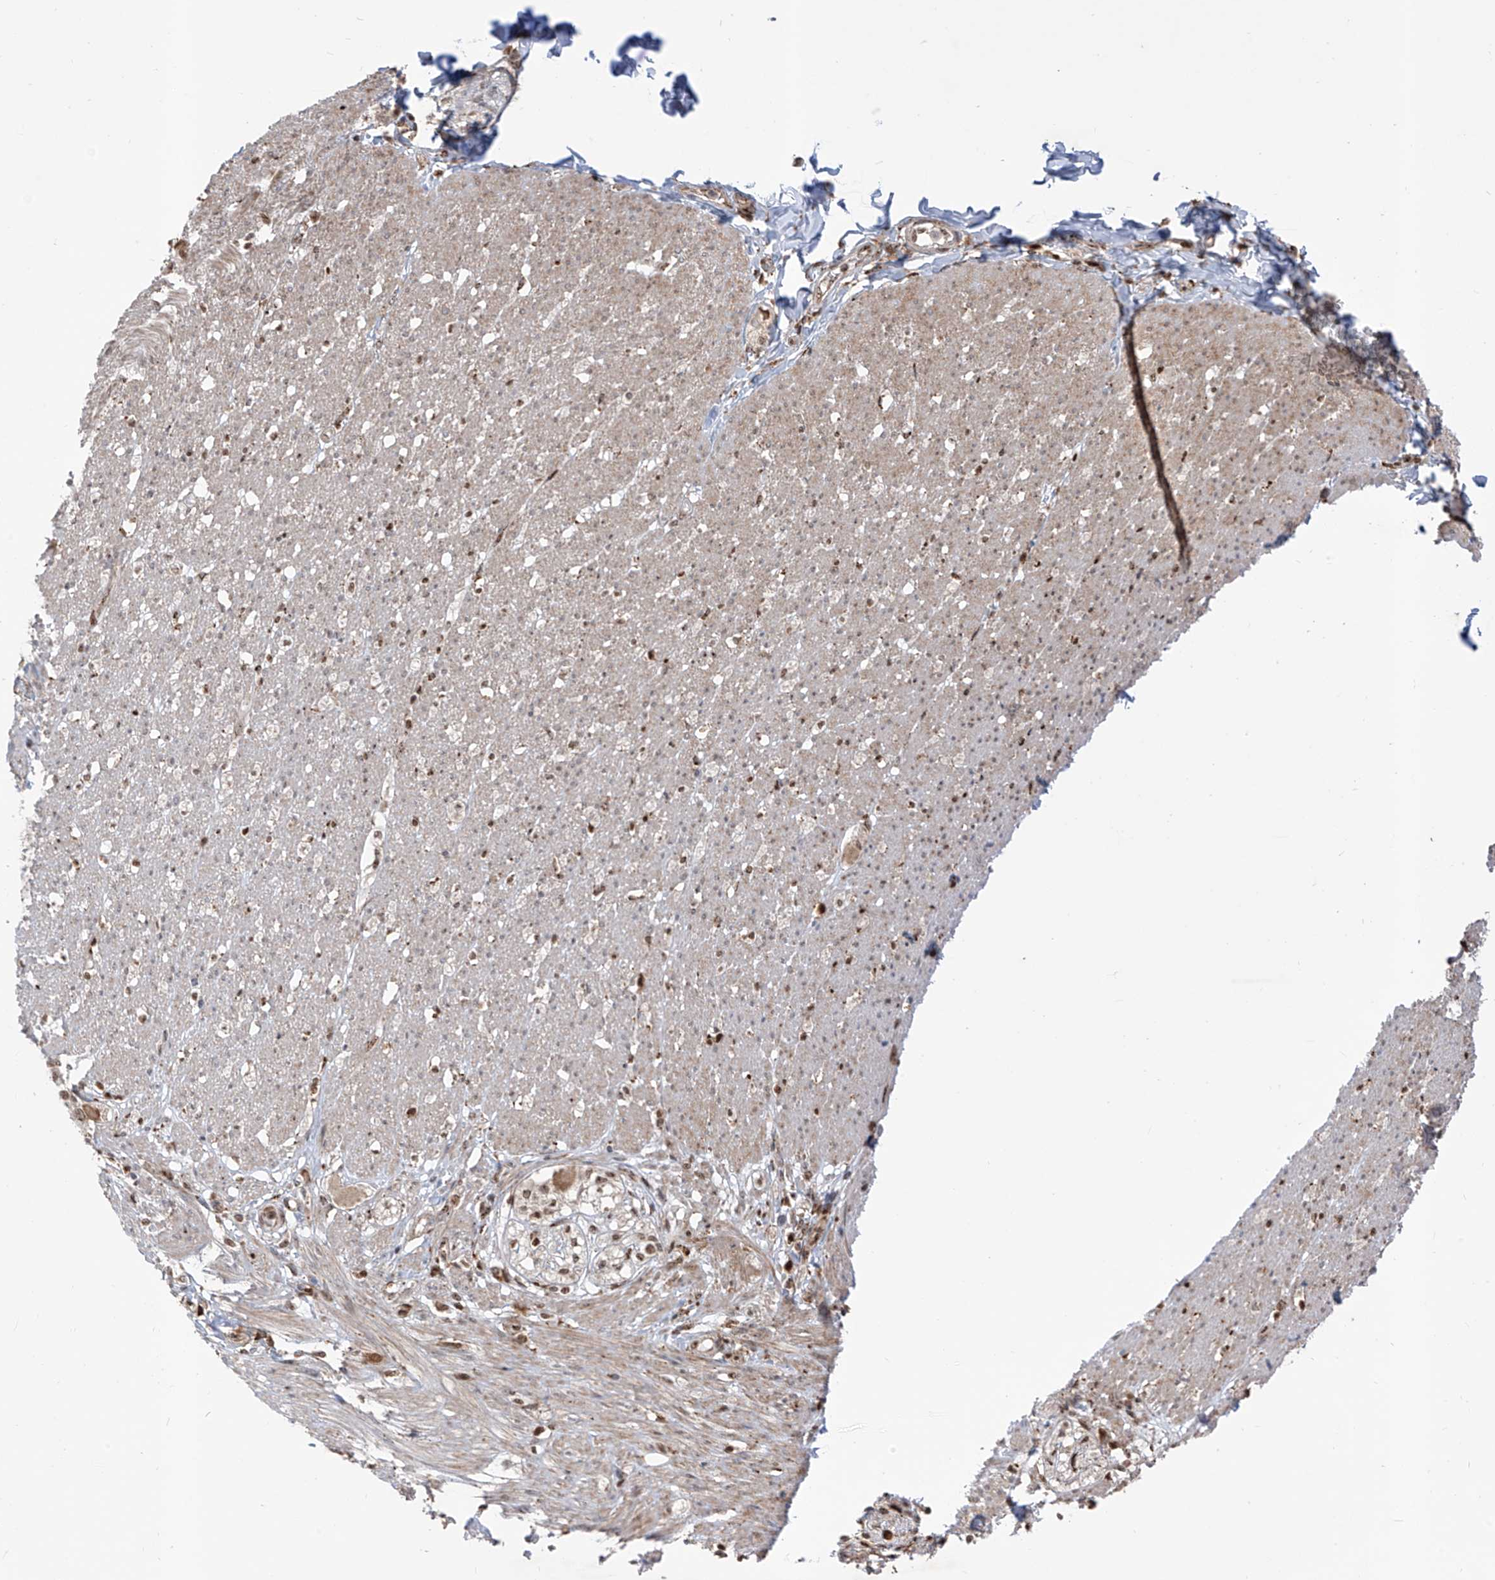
{"staining": {"intensity": "moderate", "quantity": "25%-75%", "location": "cytoplasmic/membranous"}, "tissue": "smooth muscle", "cell_type": "Smooth muscle cells", "image_type": "normal", "snomed": [{"axis": "morphology", "description": "Normal tissue, NOS"}, {"axis": "morphology", "description": "Adenocarcinoma, NOS"}, {"axis": "topography", "description": "Colon"}, {"axis": "topography", "description": "Peripheral nerve tissue"}], "caption": "Immunohistochemical staining of normal smooth muscle shows moderate cytoplasmic/membranous protein expression in about 25%-75% of smooth muscle cells. (DAB (3,3'-diaminobenzidine) IHC with brightfield microscopy, high magnification).", "gene": "ZBTB8A", "patient": {"sex": "male", "age": 14}}